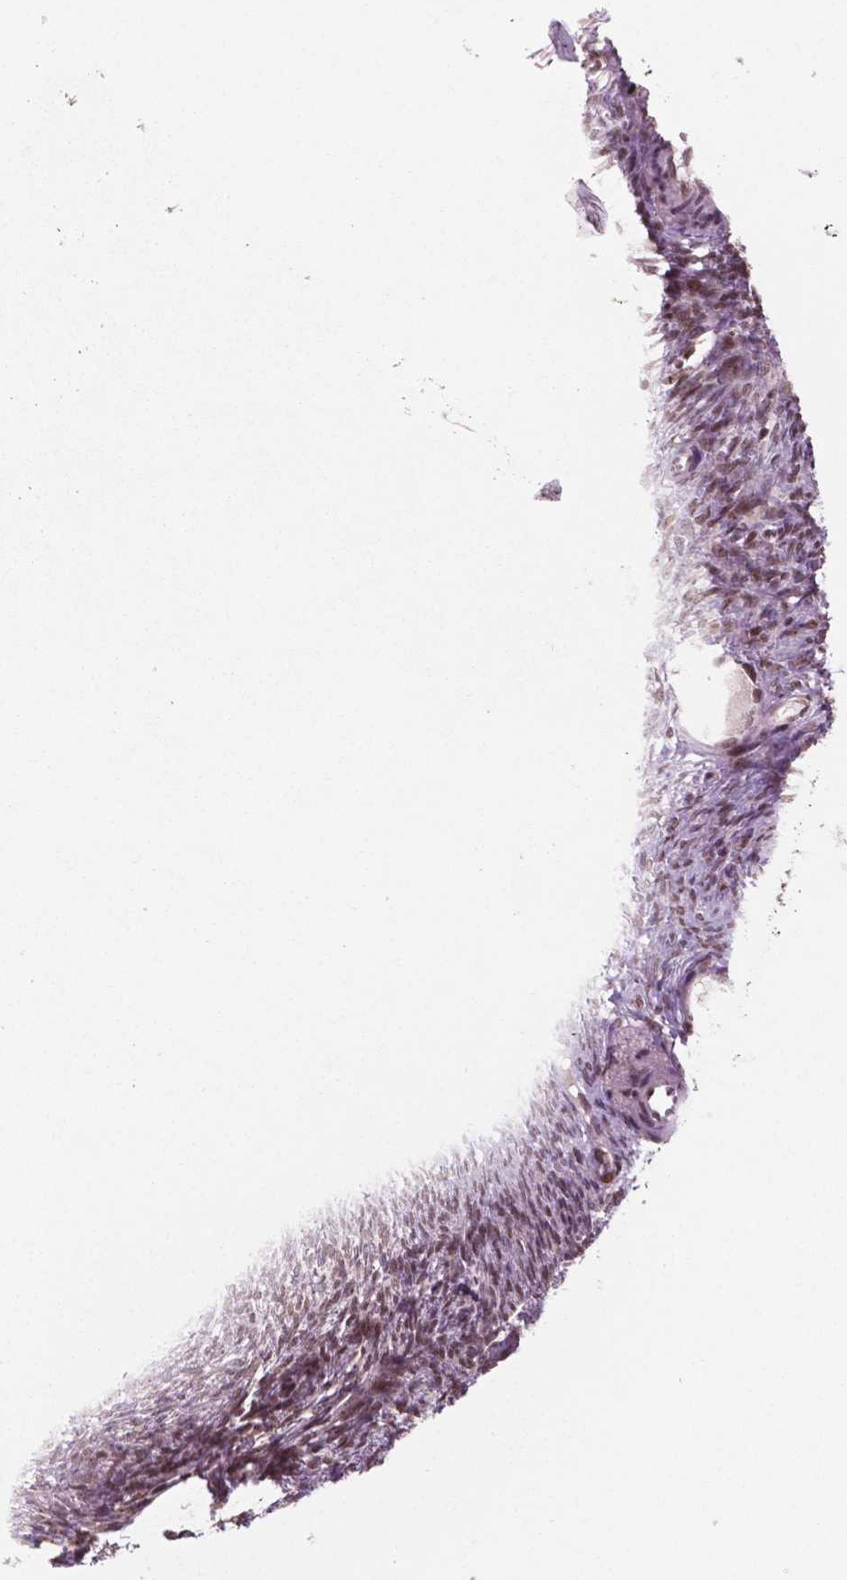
{"staining": {"intensity": "moderate", "quantity": ">75%", "location": "nuclear"}, "tissue": "ovary", "cell_type": "Follicle cells", "image_type": "normal", "snomed": [{"axis": "morphology", "description": "Normal tissue, NOS"}, {"axis": "topography", "description": "Ovary"}], "caption": "Moderate nuclear expression is seen in approximately >75% of follicle cells in unremarkable ovary.", "gene": "POLR2E", "patient": {"sex": "female", "age": 46}}